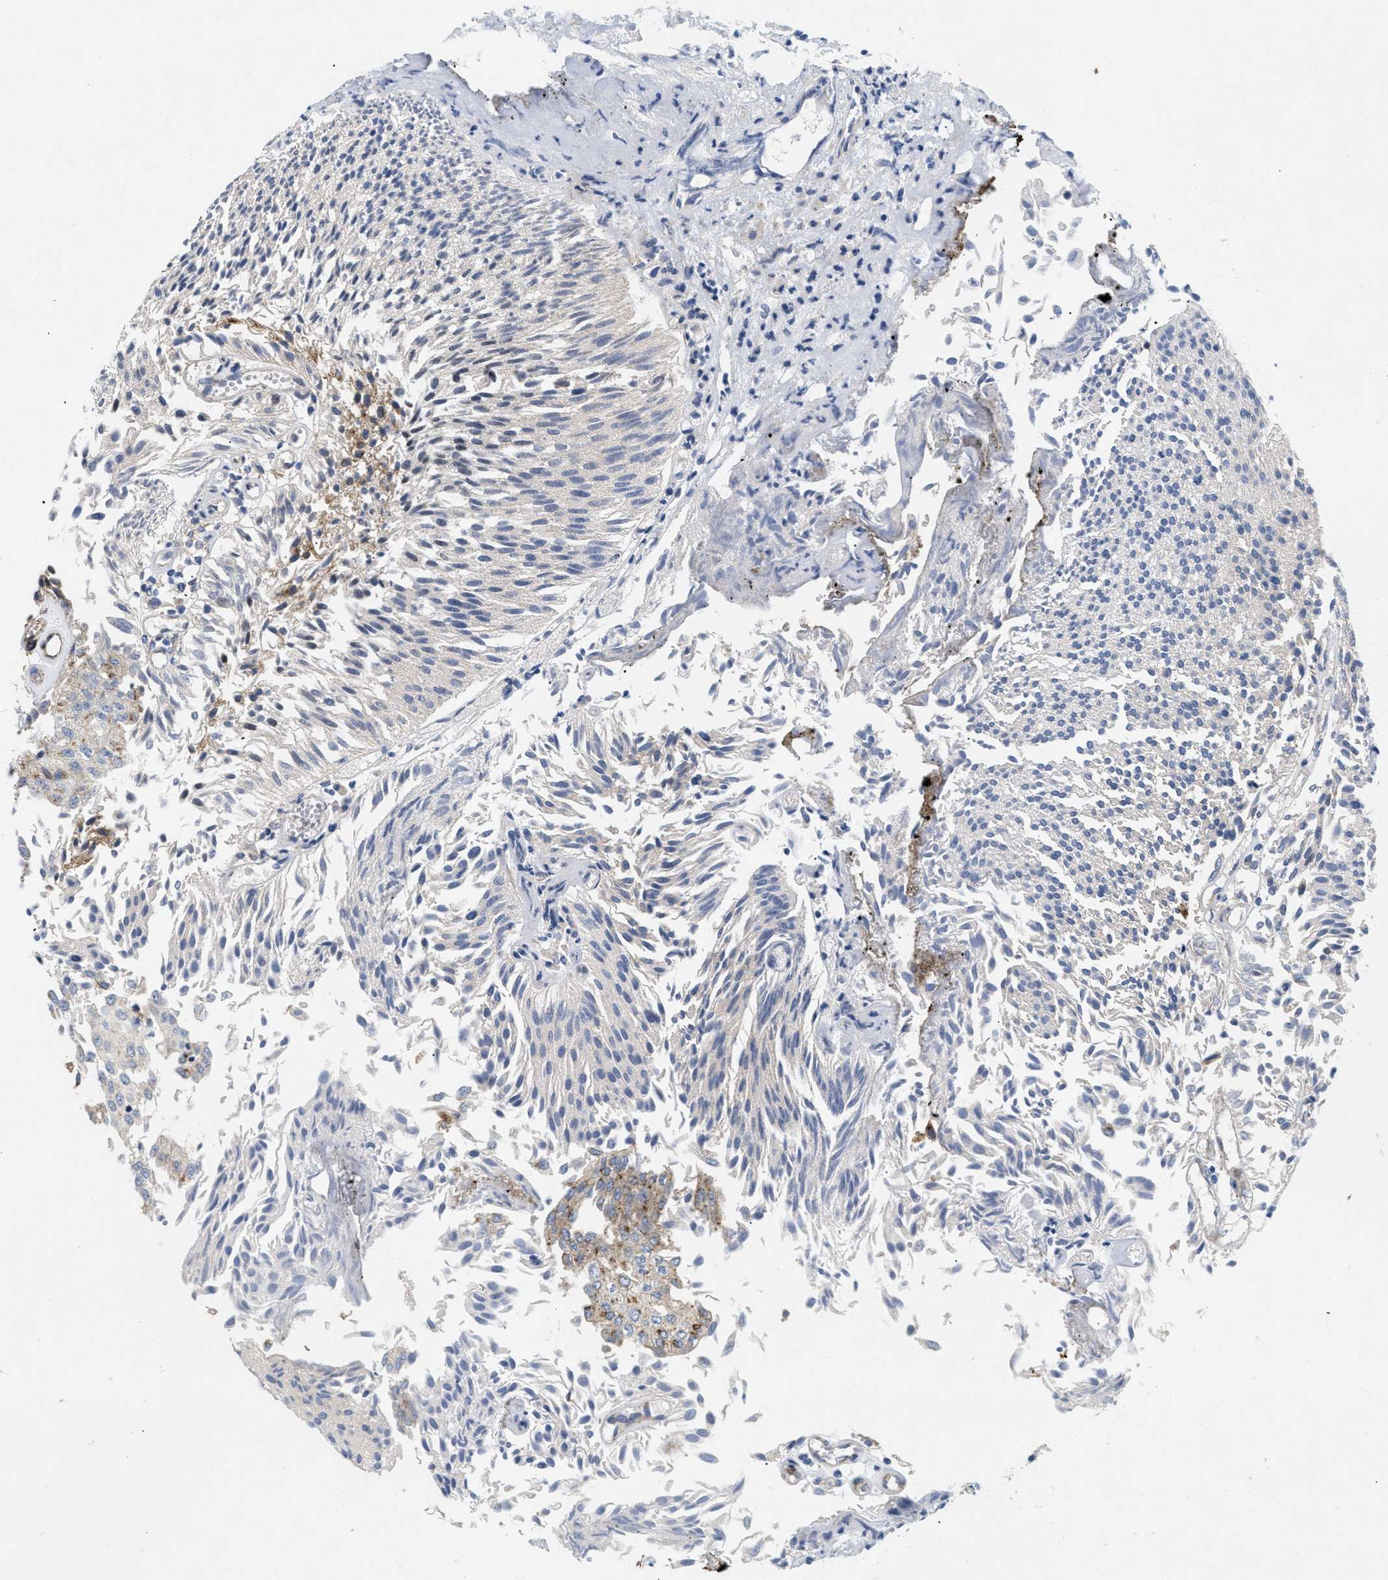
{"staining": {"intensity": "moderate", "quantity": "<25%", "location": "cytoplasmic/membranous"}, "tissue": "urothelial cancer", "cell_type": "Tumor cells", "image_type": "cancer", "snomed": [{"axis": "morphology", "description": "Urothelial carcinoma, Low grade"}, {"axis": "topography", "description": "Urinary bladder"}], "caption": "Human urothelial cancer stained with a brown dye displays moderate cytoplasmic/membranous positive staining in about <25% of tumor cells.", "gene": "DCTN4", "patient": {"sex": "male", "age": 86}}